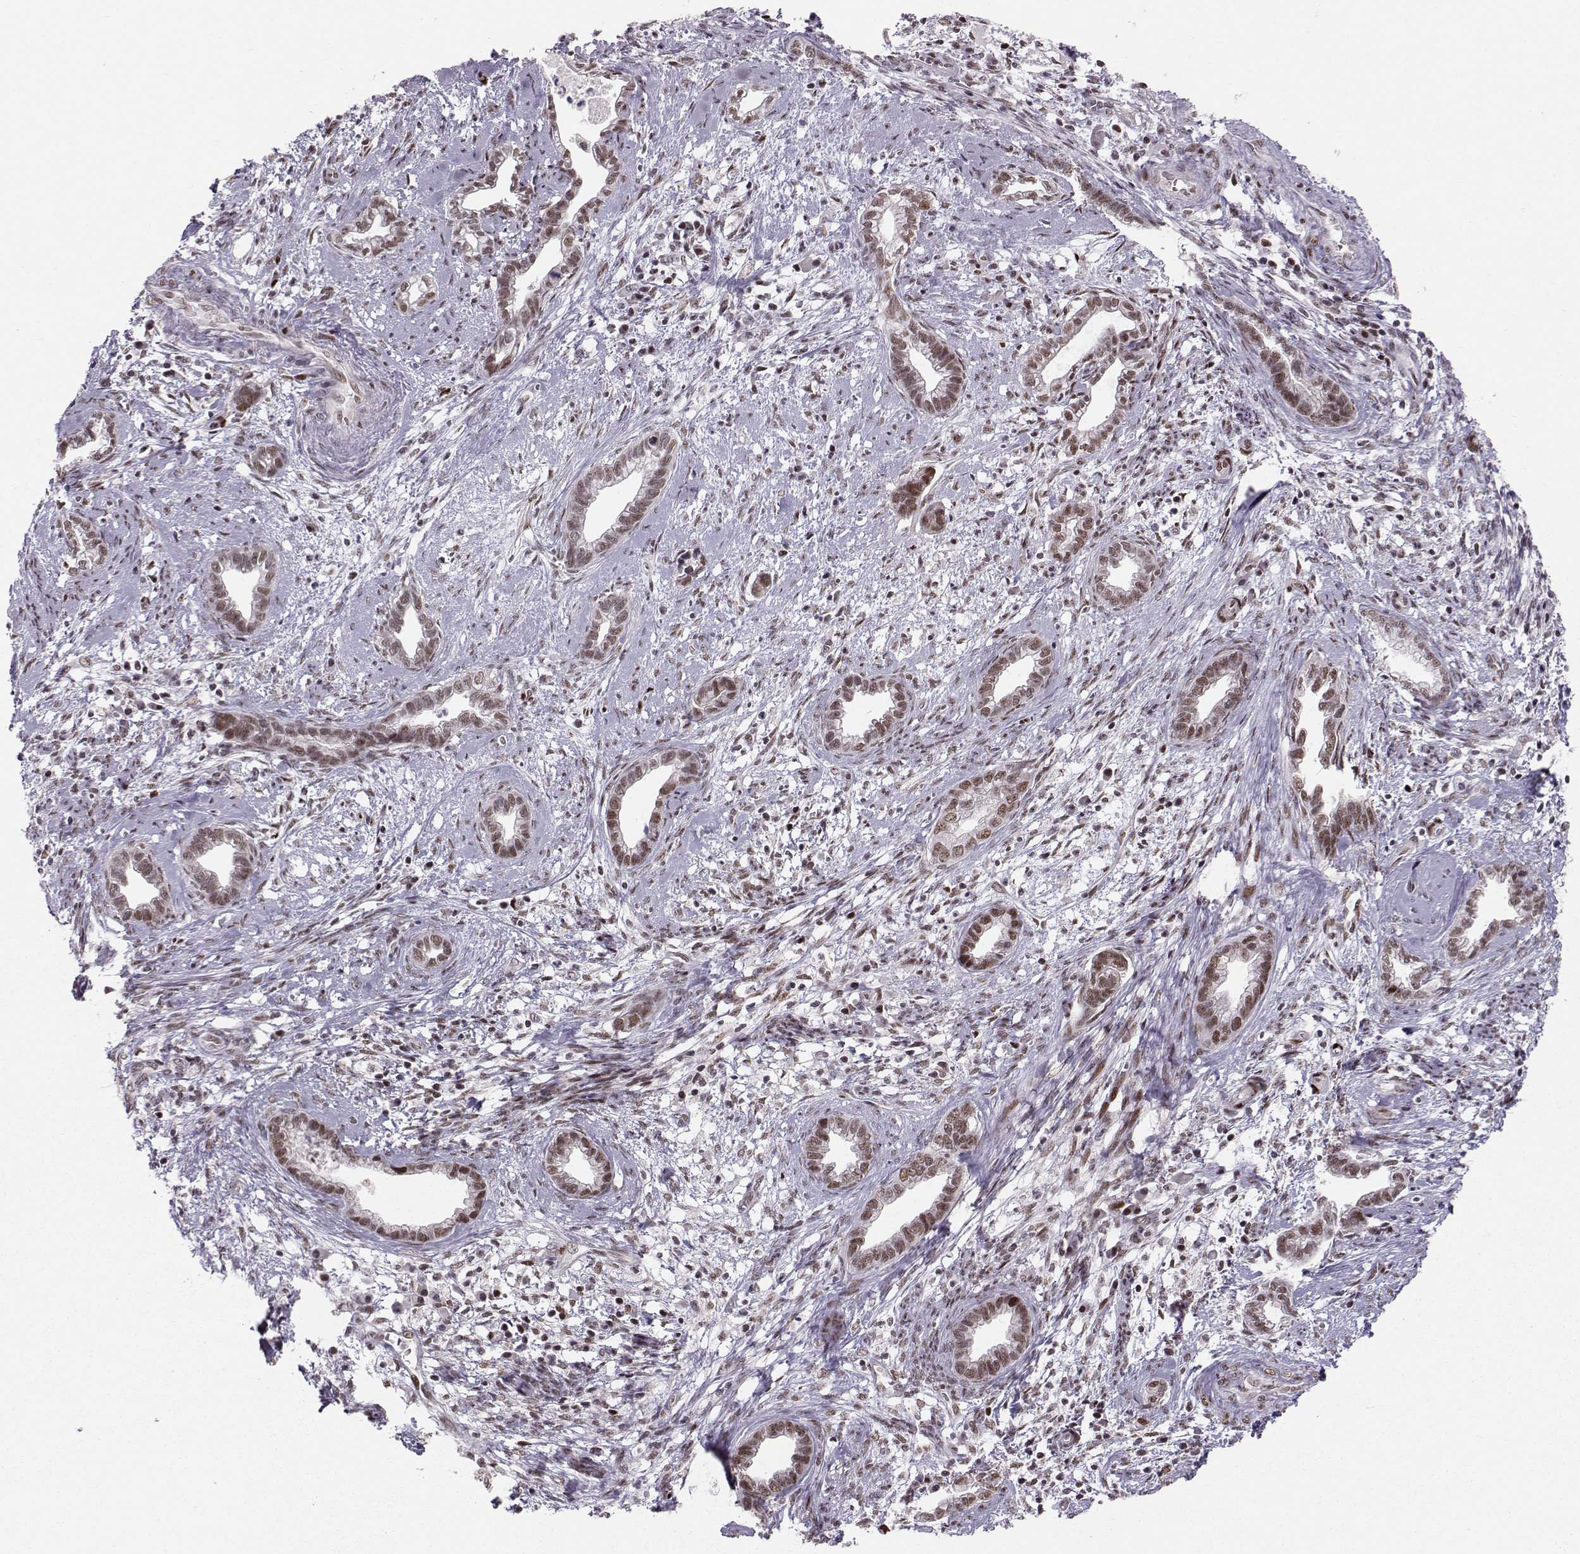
{"staining": {"intensity": "moderate", "quantity": ">75%", "location": "nuclear"}, "tissue": "cervical cancer", "cell_type": "Tumor cells", "image_type": "cancer", "snomed": [{"axis": "morphology", "description": "Adenocarcinoma, NOS"}, {"axis": "topography", "description": "Cervix"}], "caption": "The image demonstrates immunohistochemical staining of cervical cancer. There is moderate nuclear expression is present in approximately >75% of tumor cells.", "gene": "SNAPC2", "patient": {"sex": "female", "age": 62}}